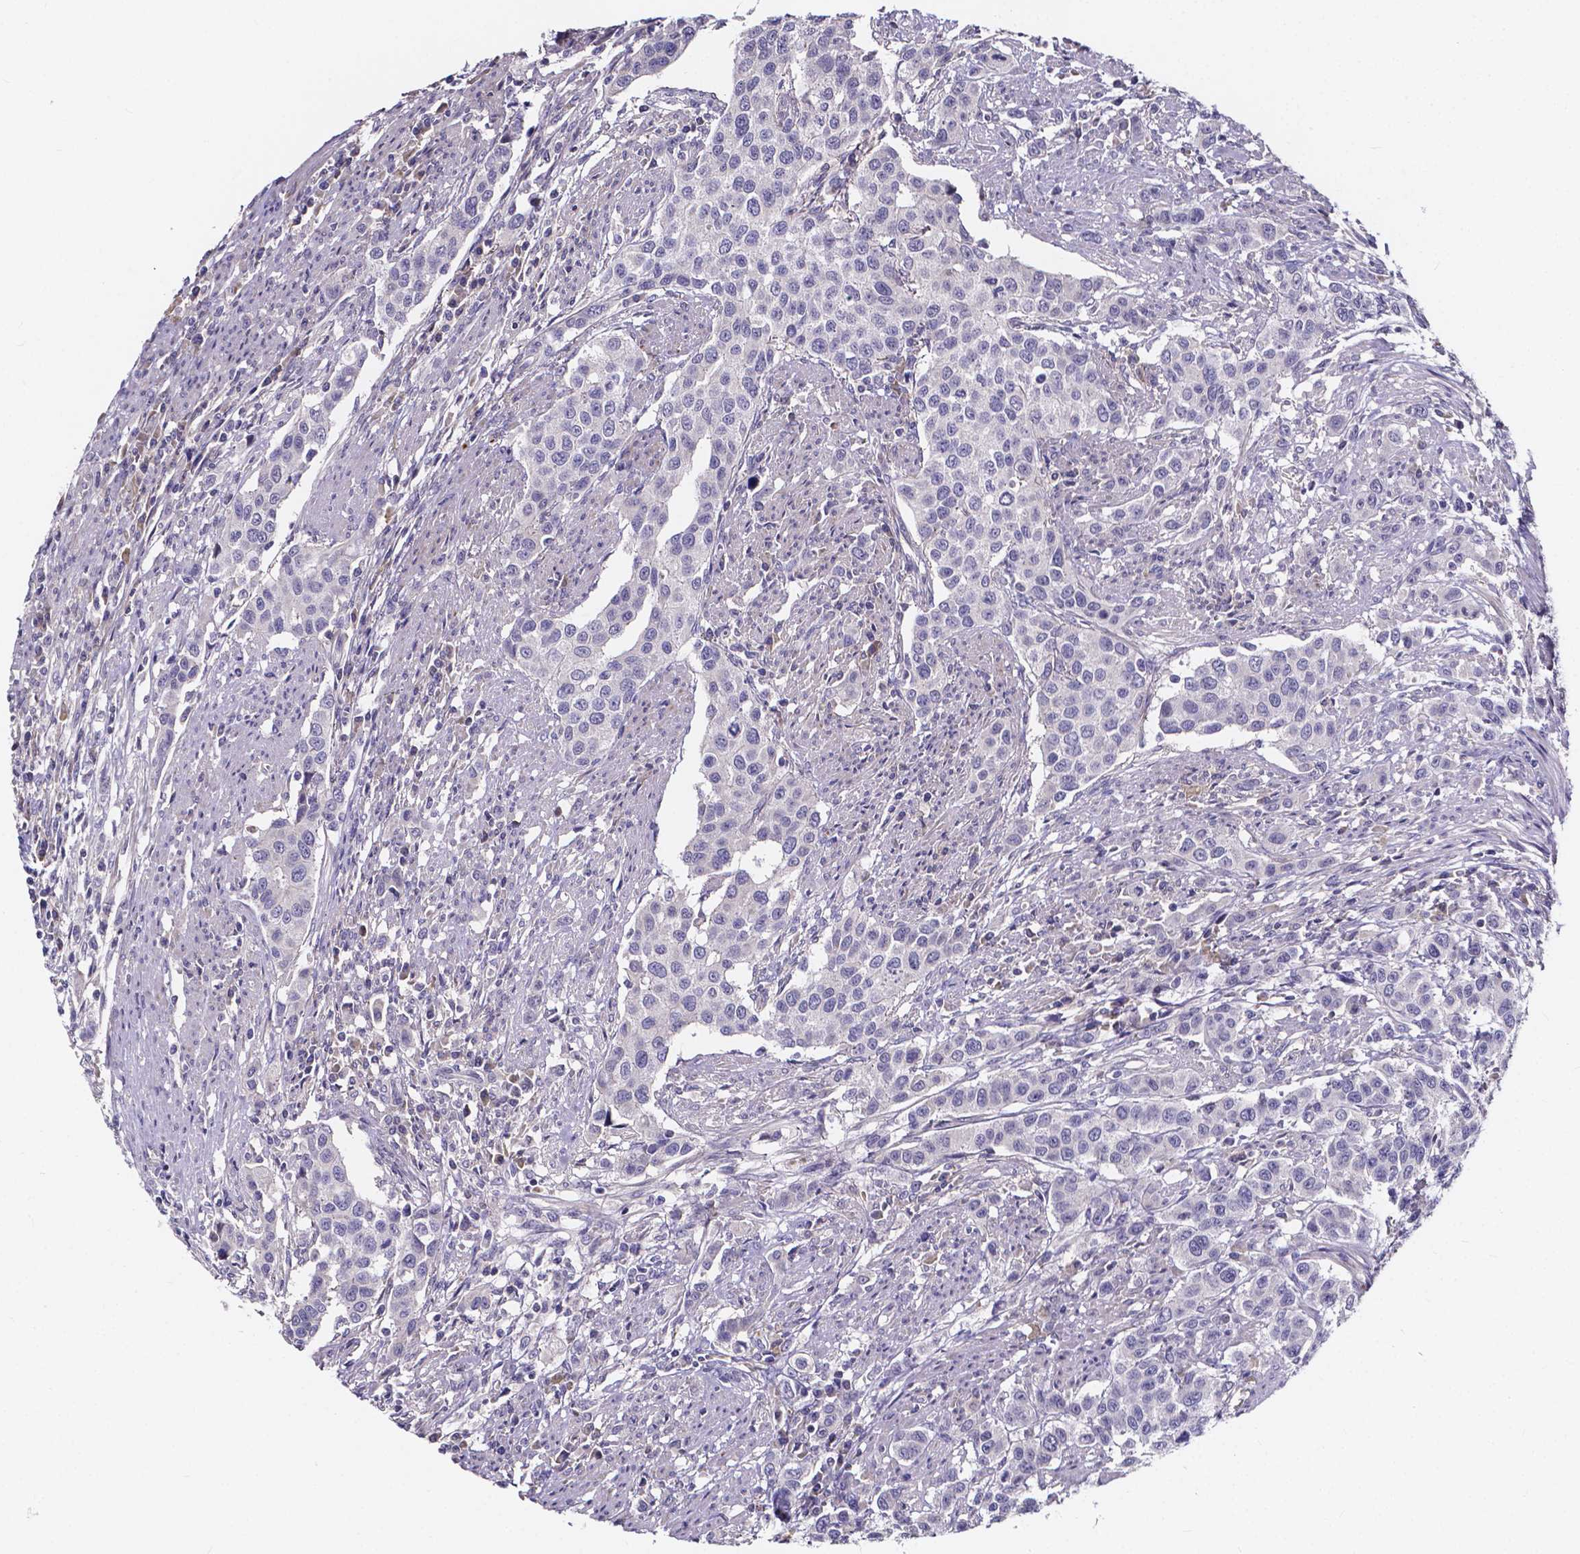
{"staining": {"intensity": "negative", "quantity": "none", "location": "none"}, "tissue": "urothelial cancer", "cell_type": "Tumor cells", "image_type": "cancer", "snomed": [{"axis": "morphology", "description": "Urothelial carcinoma, High grade"}, {"axis": "topography", "description": "Urinary bladder"}], "caption": "Urothelial carcinoma (high-grade) stained for a protein using IHC demonstrates no expression tumor cells.", "gene": "SPOCD1", "patient": {"sex": "female", "age": 58}}